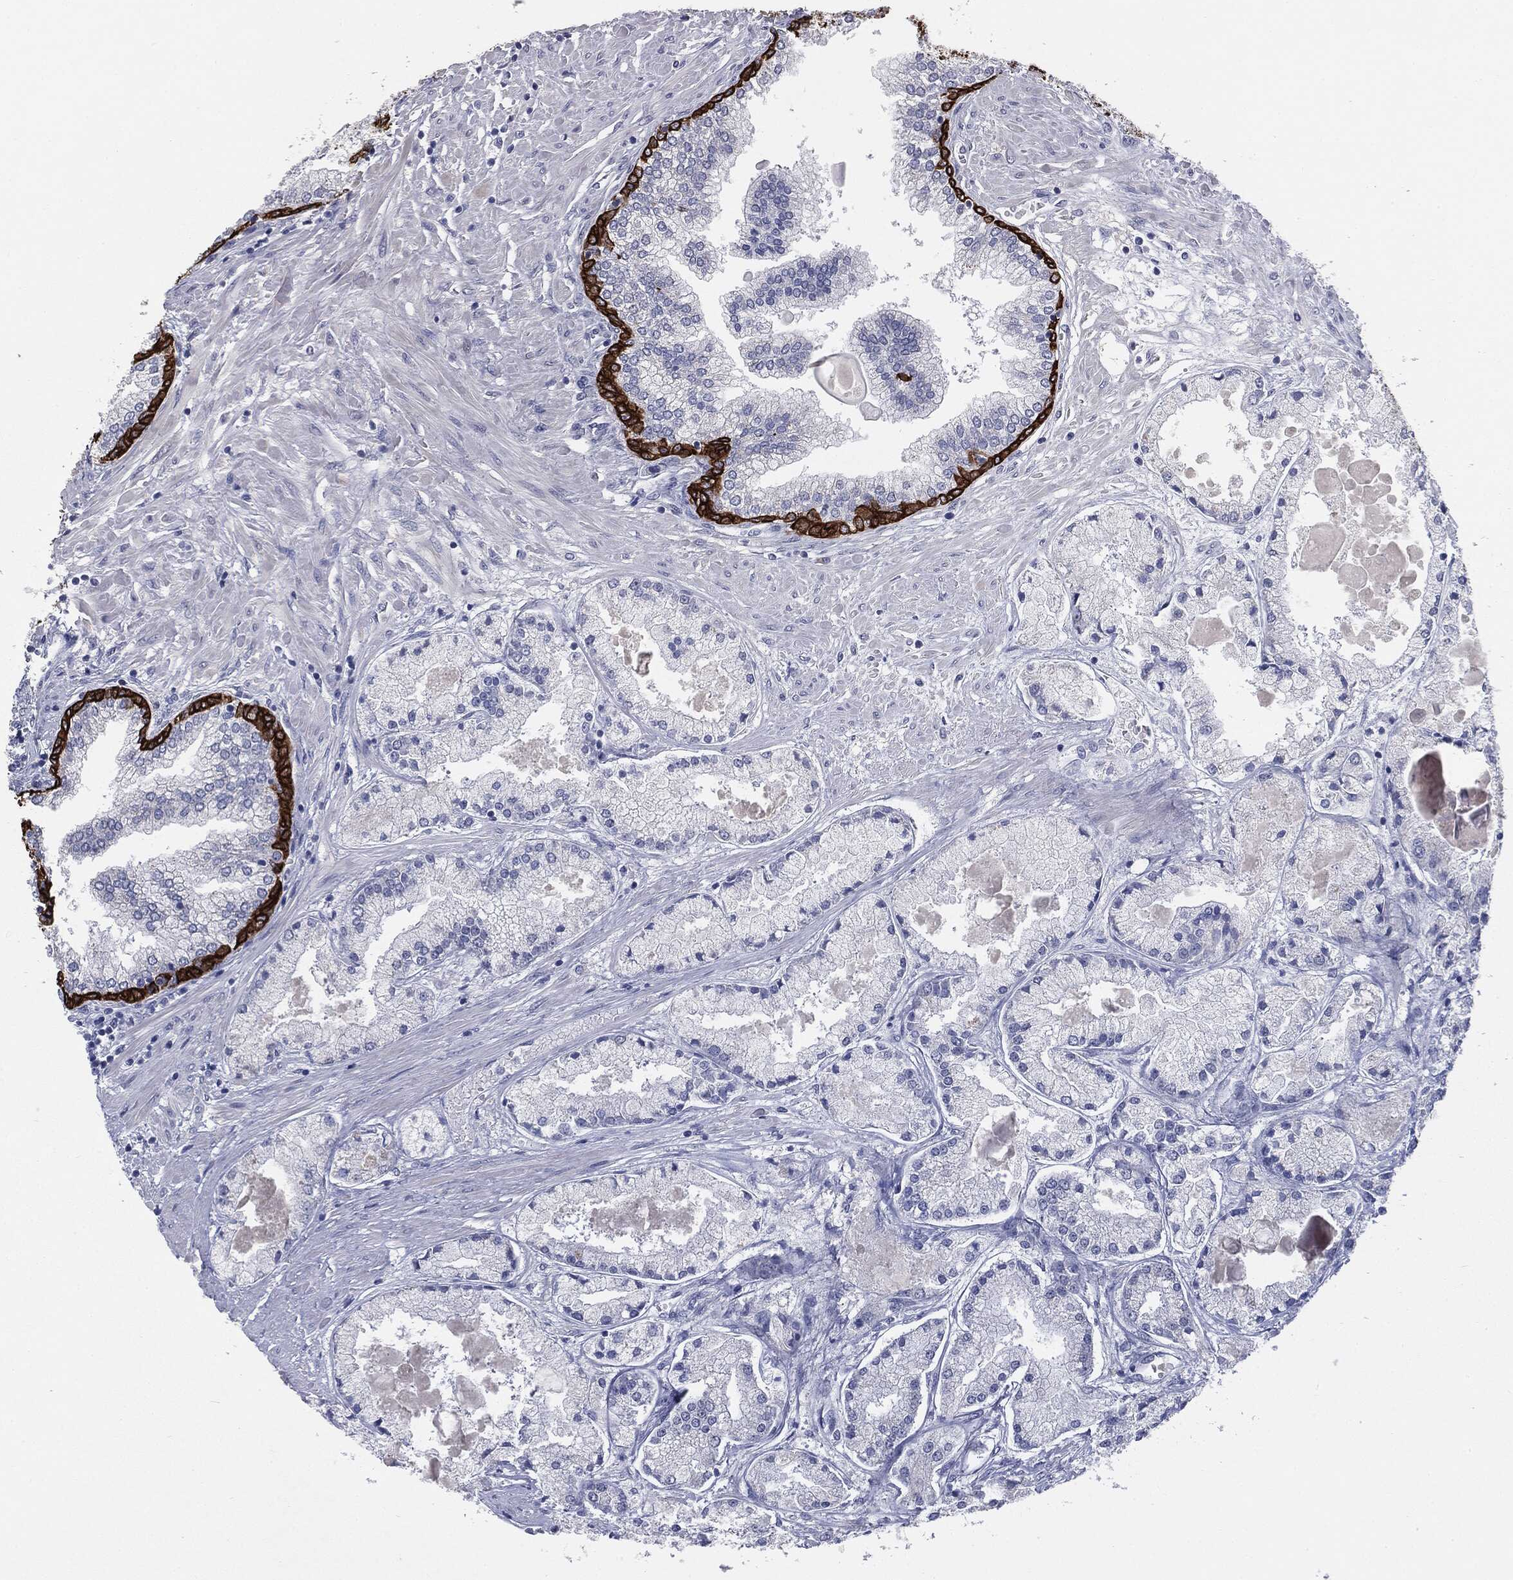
{"staining": {"intensity": "negative", "quantity": "none", "location": "none"}, "tissue": "prostate cancer", "cell_type": "Tumor cells", "image_type": "cancer", "snomed": [{"axis": "morphology", "description": "Adenocarcinoma, High grade"}, {"axis": "topography", "description": "Prostate"}], "caption": "High magnification brightfield microscopy of prostate cancer (high-grade adenocarcinoma) stained with DAB (3,3'-diaminobenzidine) (brown) and counterstained with hematoxylin (blue): tumor cells show no significant staining. (Brightfield microscopy of DAB IHC at high magnification).", "gene": "KRT5", "patient": {"sex": "male", "age": 67}}